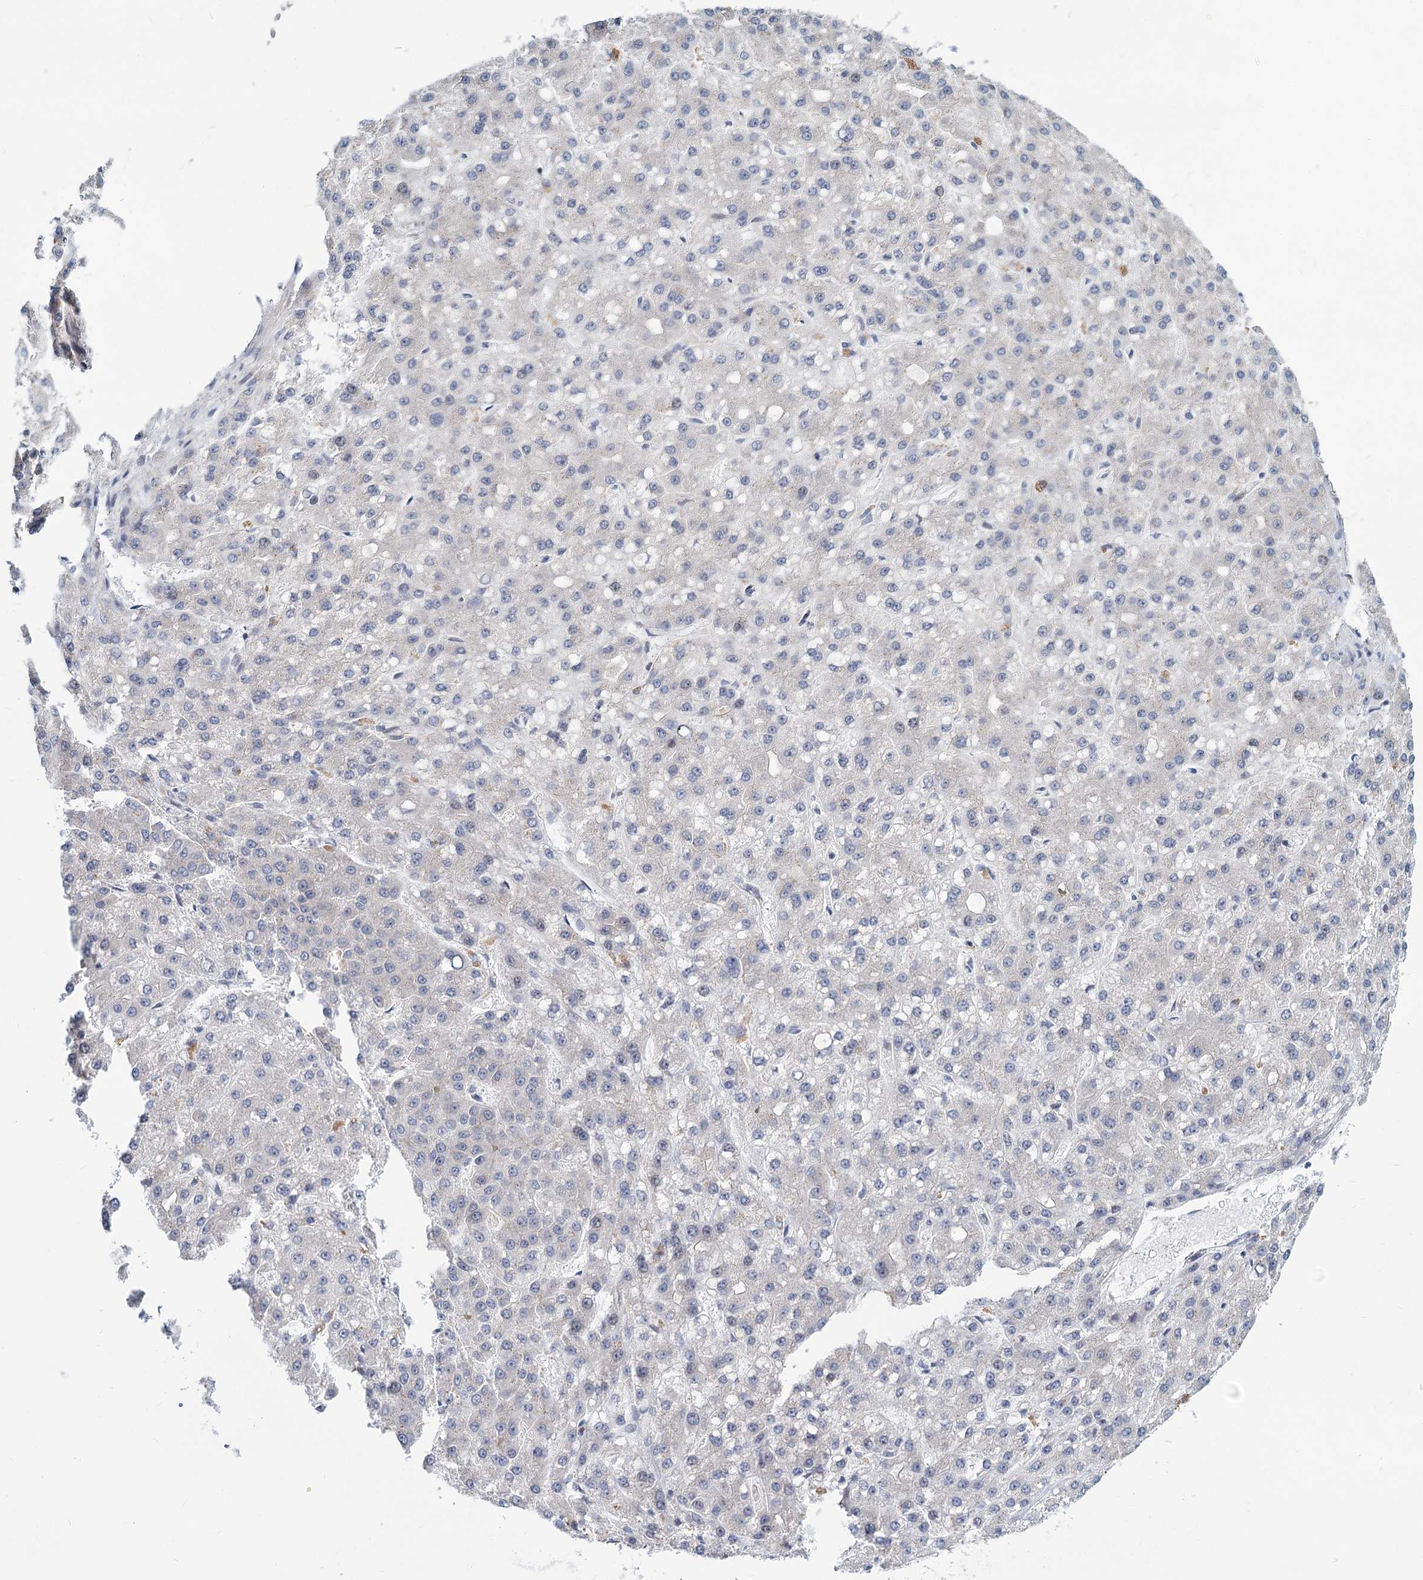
{"staining": {"intensity": "negative", "quantity": "none", "location": "none"}, "tissue": "liver cancer", "cell_type": "Tumor cells", "image_type": "cancer", "snomed": [{"axis": "morphology", "description": "Carcinoma, Hepatocellular, NOS"}, {"axis": "topography", "description": "Liver"}], "caption": "IHC photomicrograph of human hepatocellular carcinoma (liver) stained for a protein (brown), which displays no positivity in tumor cells.", "gene": "STAP1", "patient": {"sex": "male", "age": 67}}